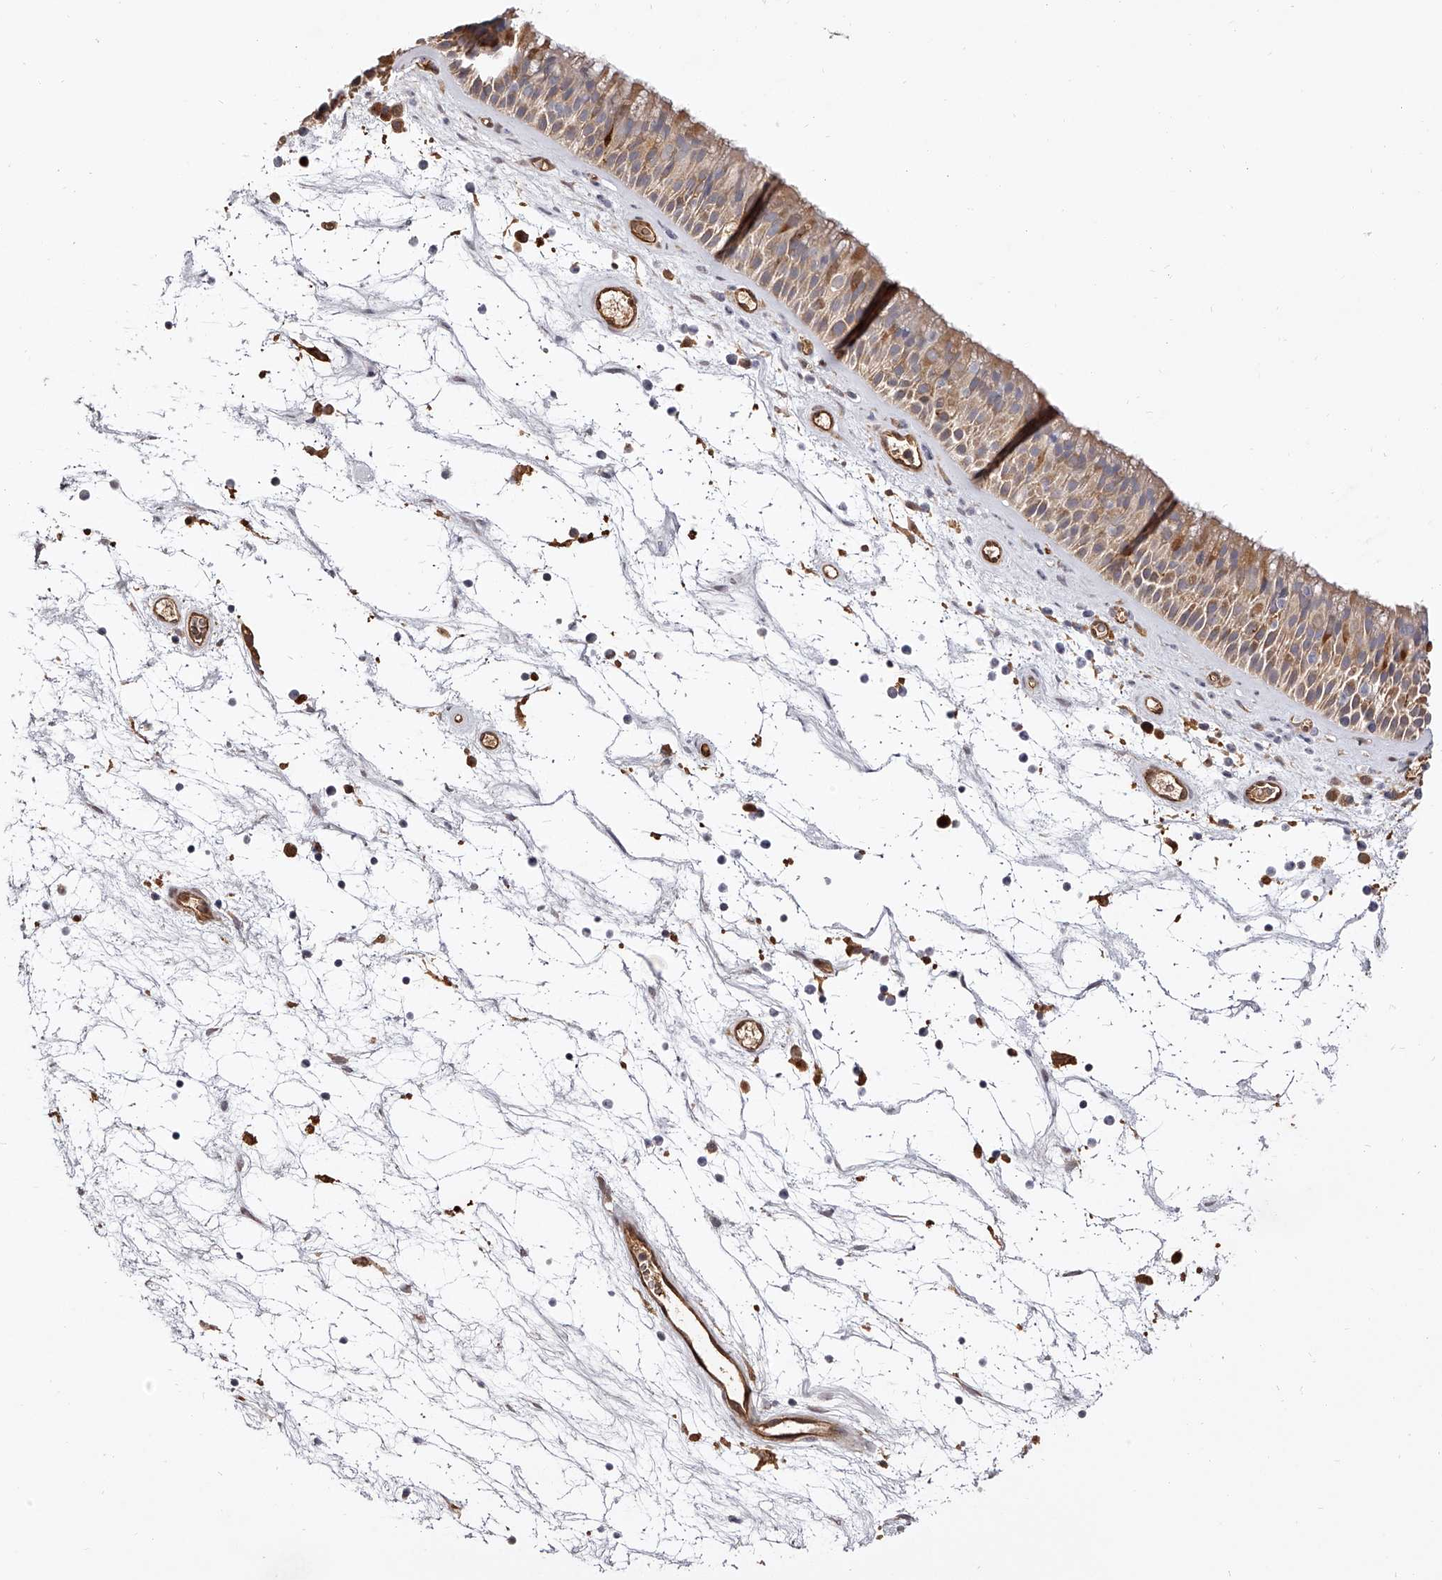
{"staining": {"intensity": "moderate", "quantity": ">75%", "location": "cytoplasmic/membranous"}, "tissue": "nasopharynx", "cell_type": "Respiratory epithelial cells", "image_type": "normal", "snomed": [{"axis": "morphology", "description": "Normal tissue, NOS"}, {"axis": "topography", "description": "Nasopharynx"}], "caption": "Immunohistochemistry image of unremarkable nasopharynx: nasopharynx stained using immunohistochemistry (IHC) shows medium levels of moderate protein expression localized specifically in the cytoplasmic/membranous of respiratory epithelial cells, appearing as a cytoplasmic/membranous brown color.", "gene": "LAP3", "patient": {"sex": "male", "age": 64}}